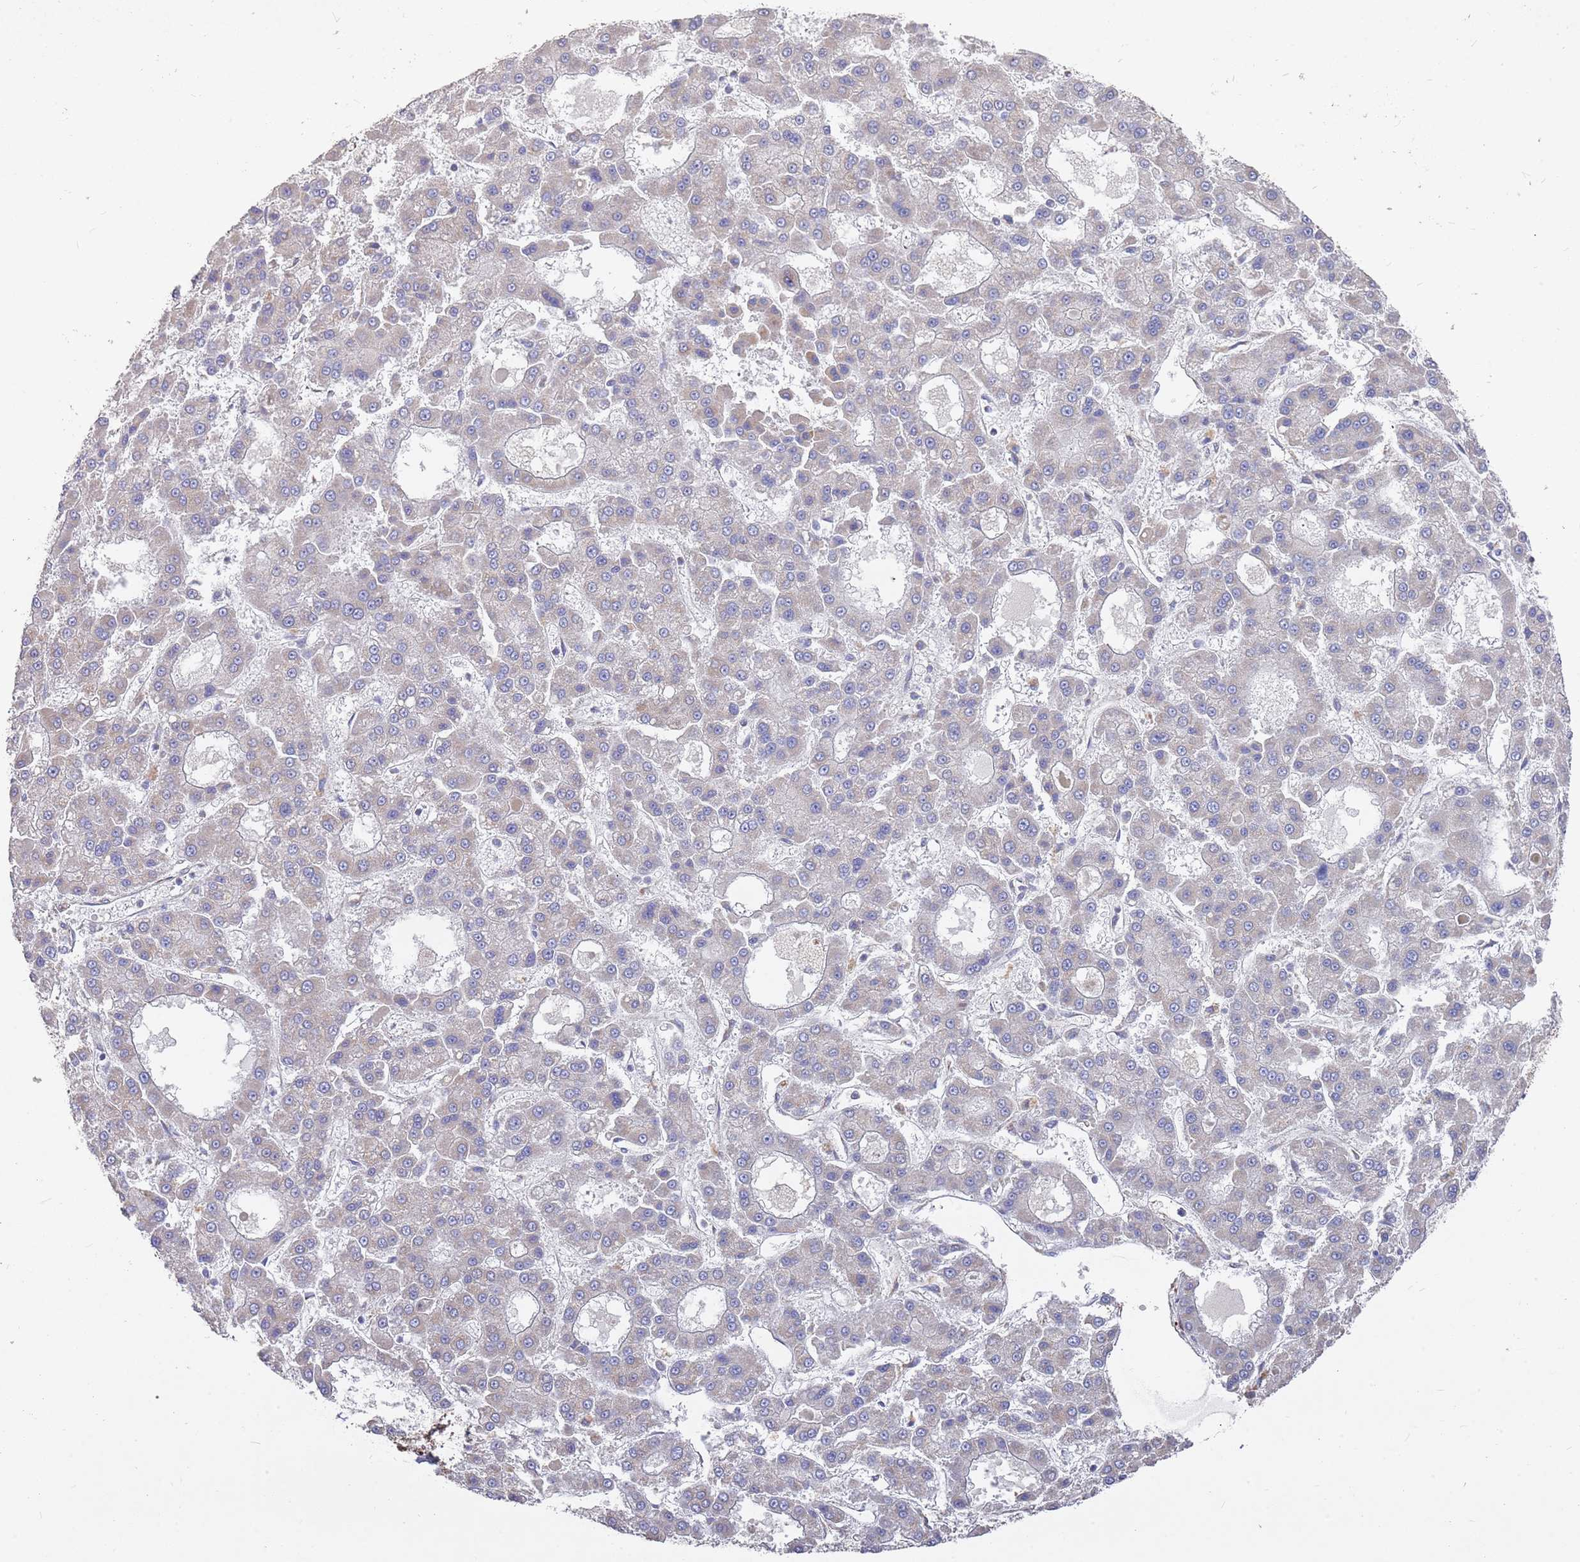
{"staining": {"intensity": "negative", "quantity": "none", "location": "none"}, "tissue": "liver cancer", "cell_type": "Tumor cells", "image_type": "cancer", "snomed": [{"axis": "morphology", "description": "Carcinoma, Hepatocellular, NOS"}, {"axis": "topography", "description": "Liver"}], "caption": "Immunohistochemistry (IHC) of liver hepatocellular carcinoma displays no staining in tumor cells.", "gene": "WDFY3", "patient": {"sex": "male", "age": 70}}